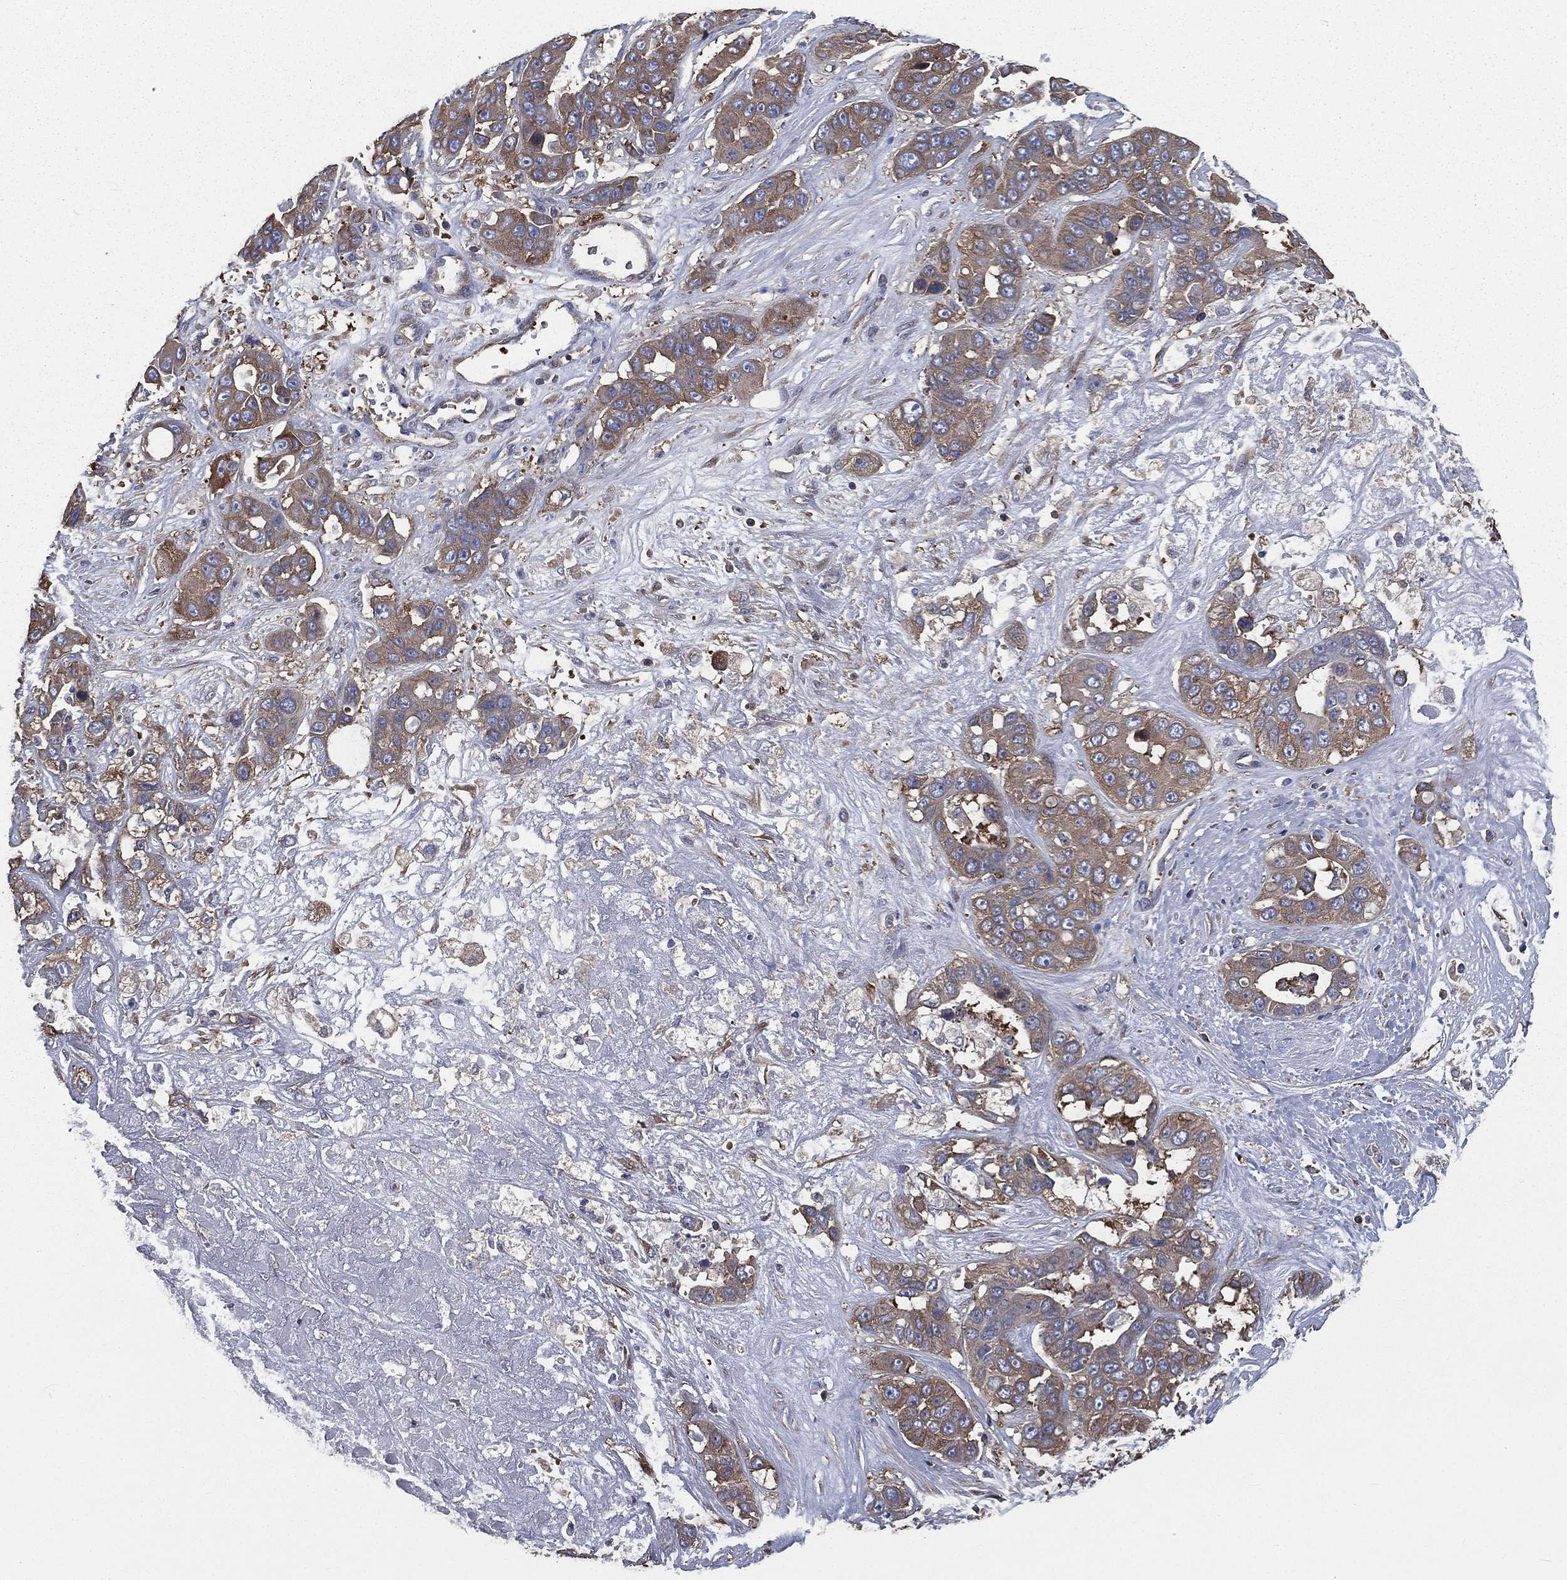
{"staining": {"intensity": "weak", "quantity": ">75%", "location": "cytoplasmic/membranous"}, "tissue": "liver cancer", "cell_type": "Tumor cells", "image_type": "cancer", "snomed": [{"axis": "morphology", "description": "Cholangiocarcinoma"}, {"axis": "topography", "description": "Liver"}], "caption": "Cholangiocarcinoma (liver) was stained to show a protein in brown. There is low levels of weak cytoplasmic/membranous positivity in about >75% of tumor cells.", "gene": "SARS1", "patient": {"sex": "female", "age": 52}}